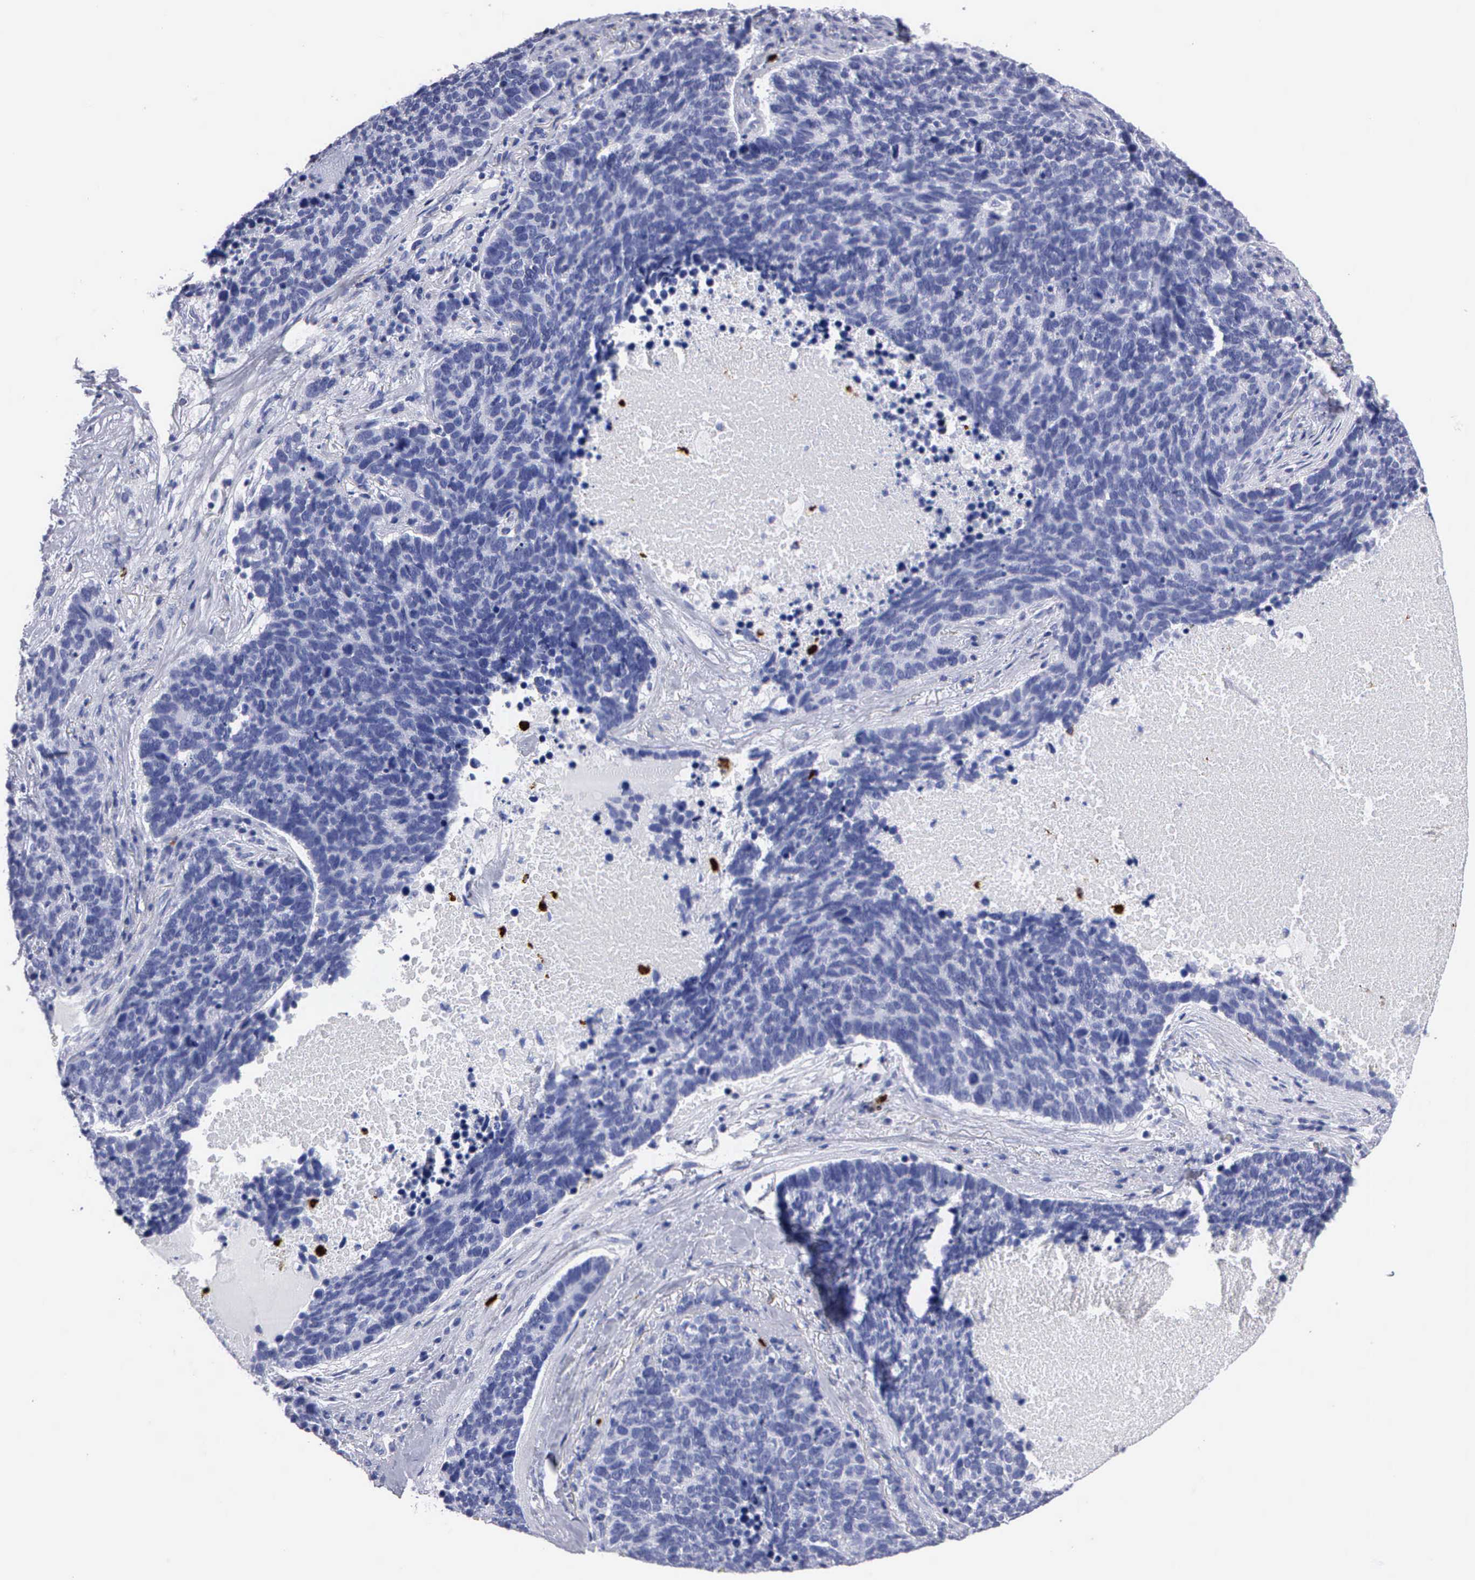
{"staining": {"intensity": "negative", "quantity": "none", "location": "none"}, "tissue": "lung cancer", "cell_type": "Tumor cells", "image_type": "cancer", "snomed": [{"axis": "morphology", "description": "Neoplasm, malignant, NOS"}, {"axis": "topography", "description": "Lung"}], "caption": "IHC of human malignant neoplasm (lung) reveals no expression in tumor cells. (Brightfield microscopy of DAB (3,3'-diaminobenzidine) immunohistochemistry (IHC) at high magnification).", "gene": "CTSG", "patient": {"sex": "female", "age": 75}}